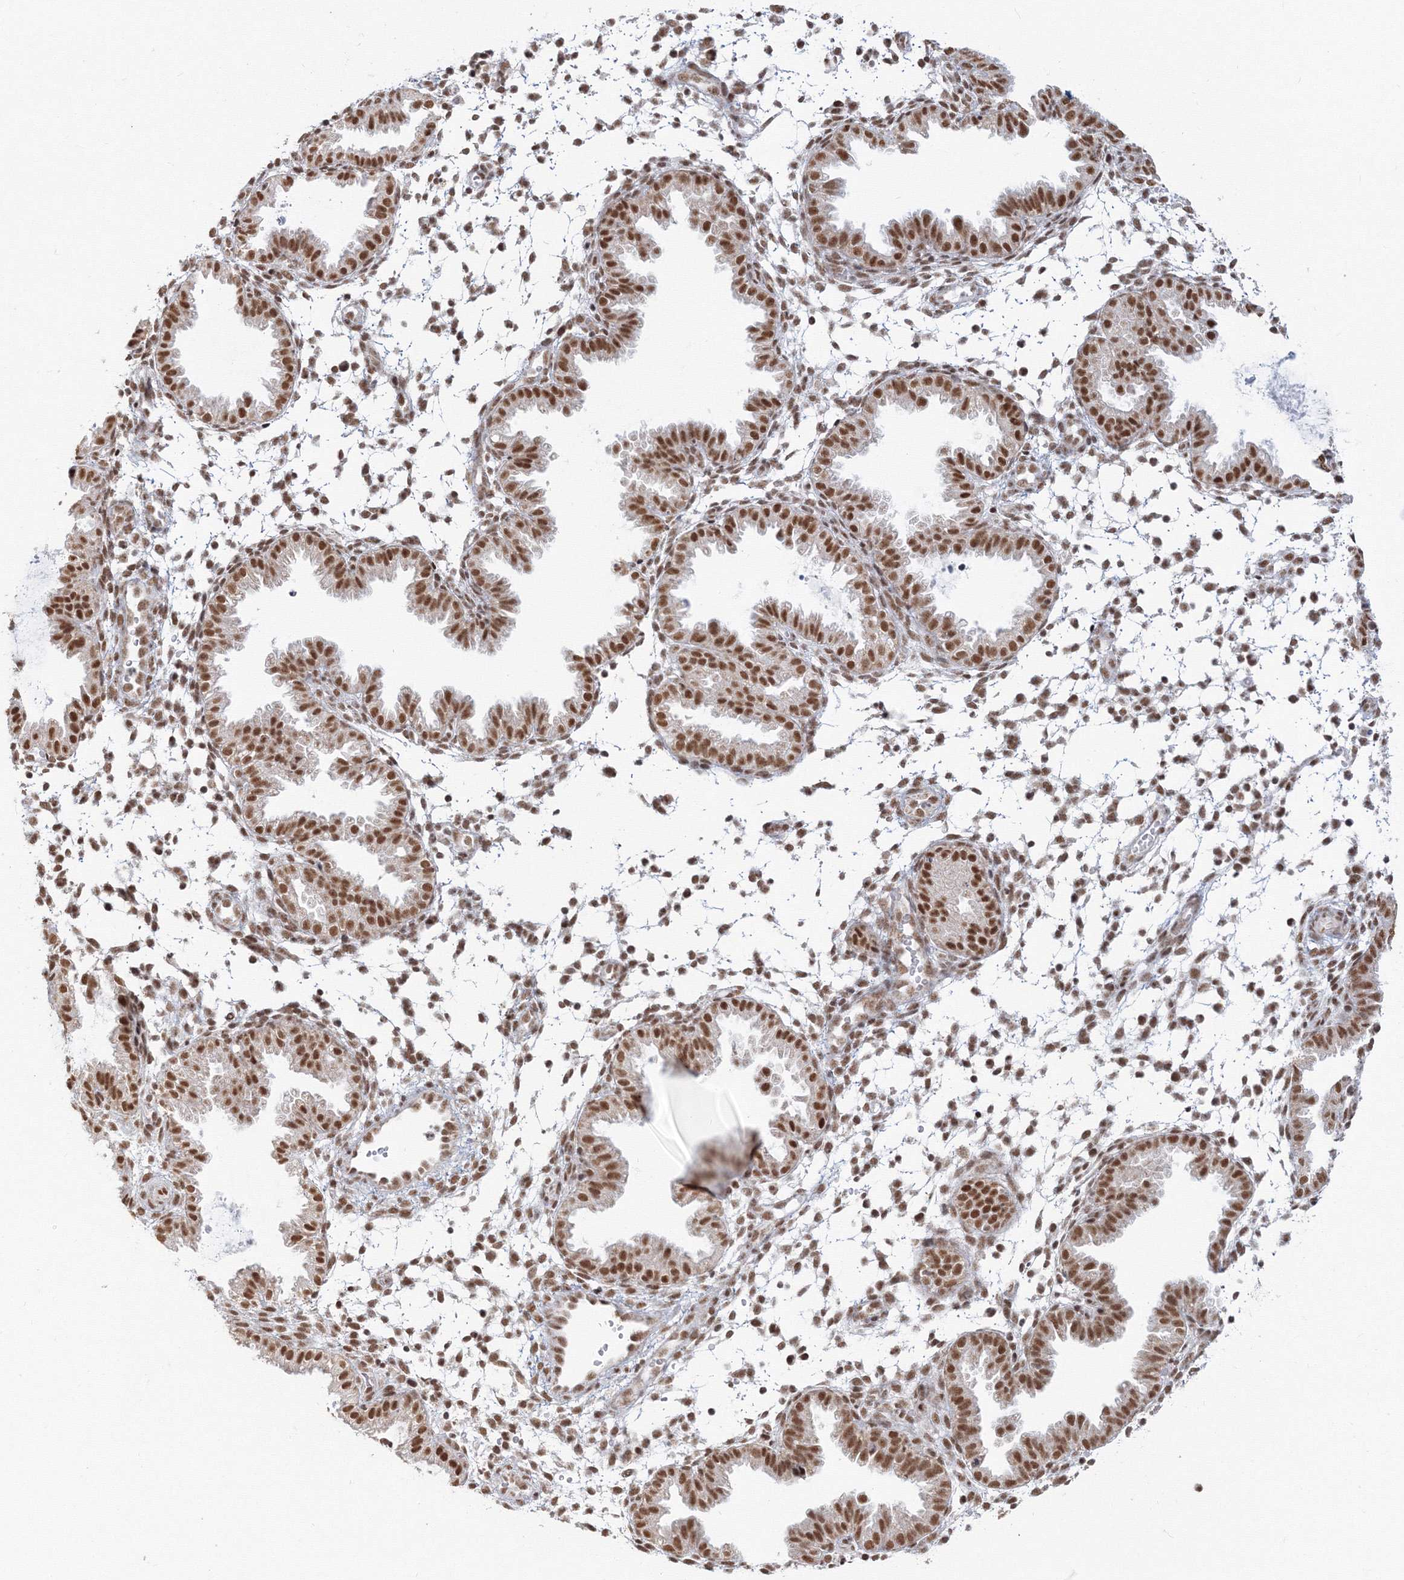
{"staining": {"intensity": "moderate", "quantity": "25%-75%", "location": "nuclear"}, "tissue": "endometrium", "cell_type": "Cells in endometrial stroma", "image_type": "normal", "snomed": [{"axis": "morphology", "description": "Normal tissue, NOS"}, {"axis": "topography", "description": "Endometrium"}], "caption": "Unremarkable endometrium shows moderate nuclear positivity in approximately 25%-75% of cells in endometrial stroma (DAB IHC with brightfield microscopy, high magnification)..", "gene": "PPP4R2", "patient": {"sex": "female", "age": 33}}